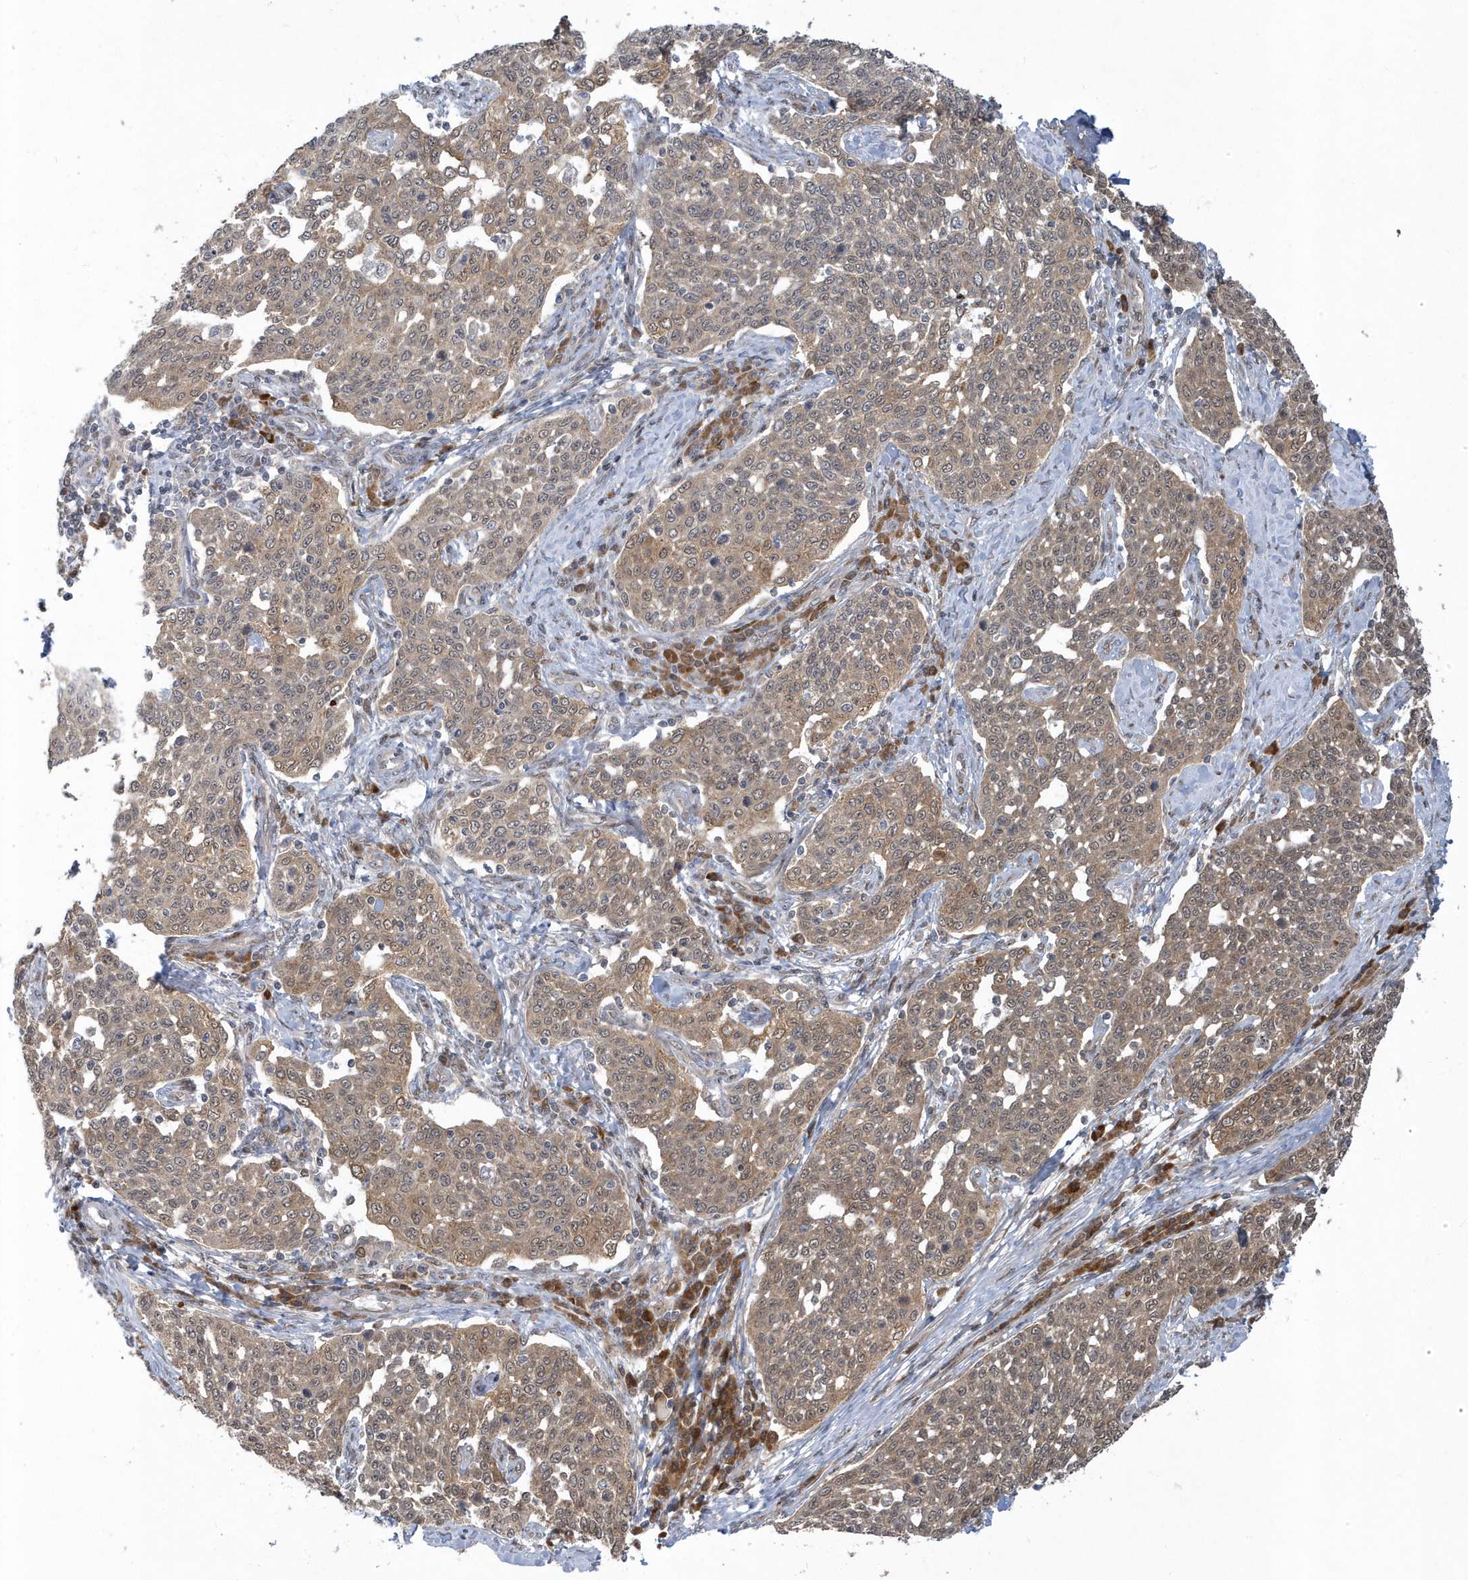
{"staining": {"intensity": "weak", "quantity": ">75%", "location": "cytoplasmic/membranous,nuclear"}, "tissue": "cervical cancer", "cell_type": "Tumor cells", "image_type": "cancer", "snomed": [{"axis": "morphology", "description": "Squamous cell carcinoma, NOS"}, {"axis": "topography", "description": "Cervix"}], "caption": "IHC staining of cervical cancer, which reveals low levels of weak cytoplasmic/membranous and nuclear positivity in approximately >75% of tumor cells indicating weak cytoplasmic/membranous and nuclear protein positivity. The staining was performed using DAB (3,3'-diaminobenzidine) (brown) for protein detection and nuclei were counterstained in hematoxylin (blue).", "gene": "ATG4A", "patient": {"sex": "female", "age": 34}}